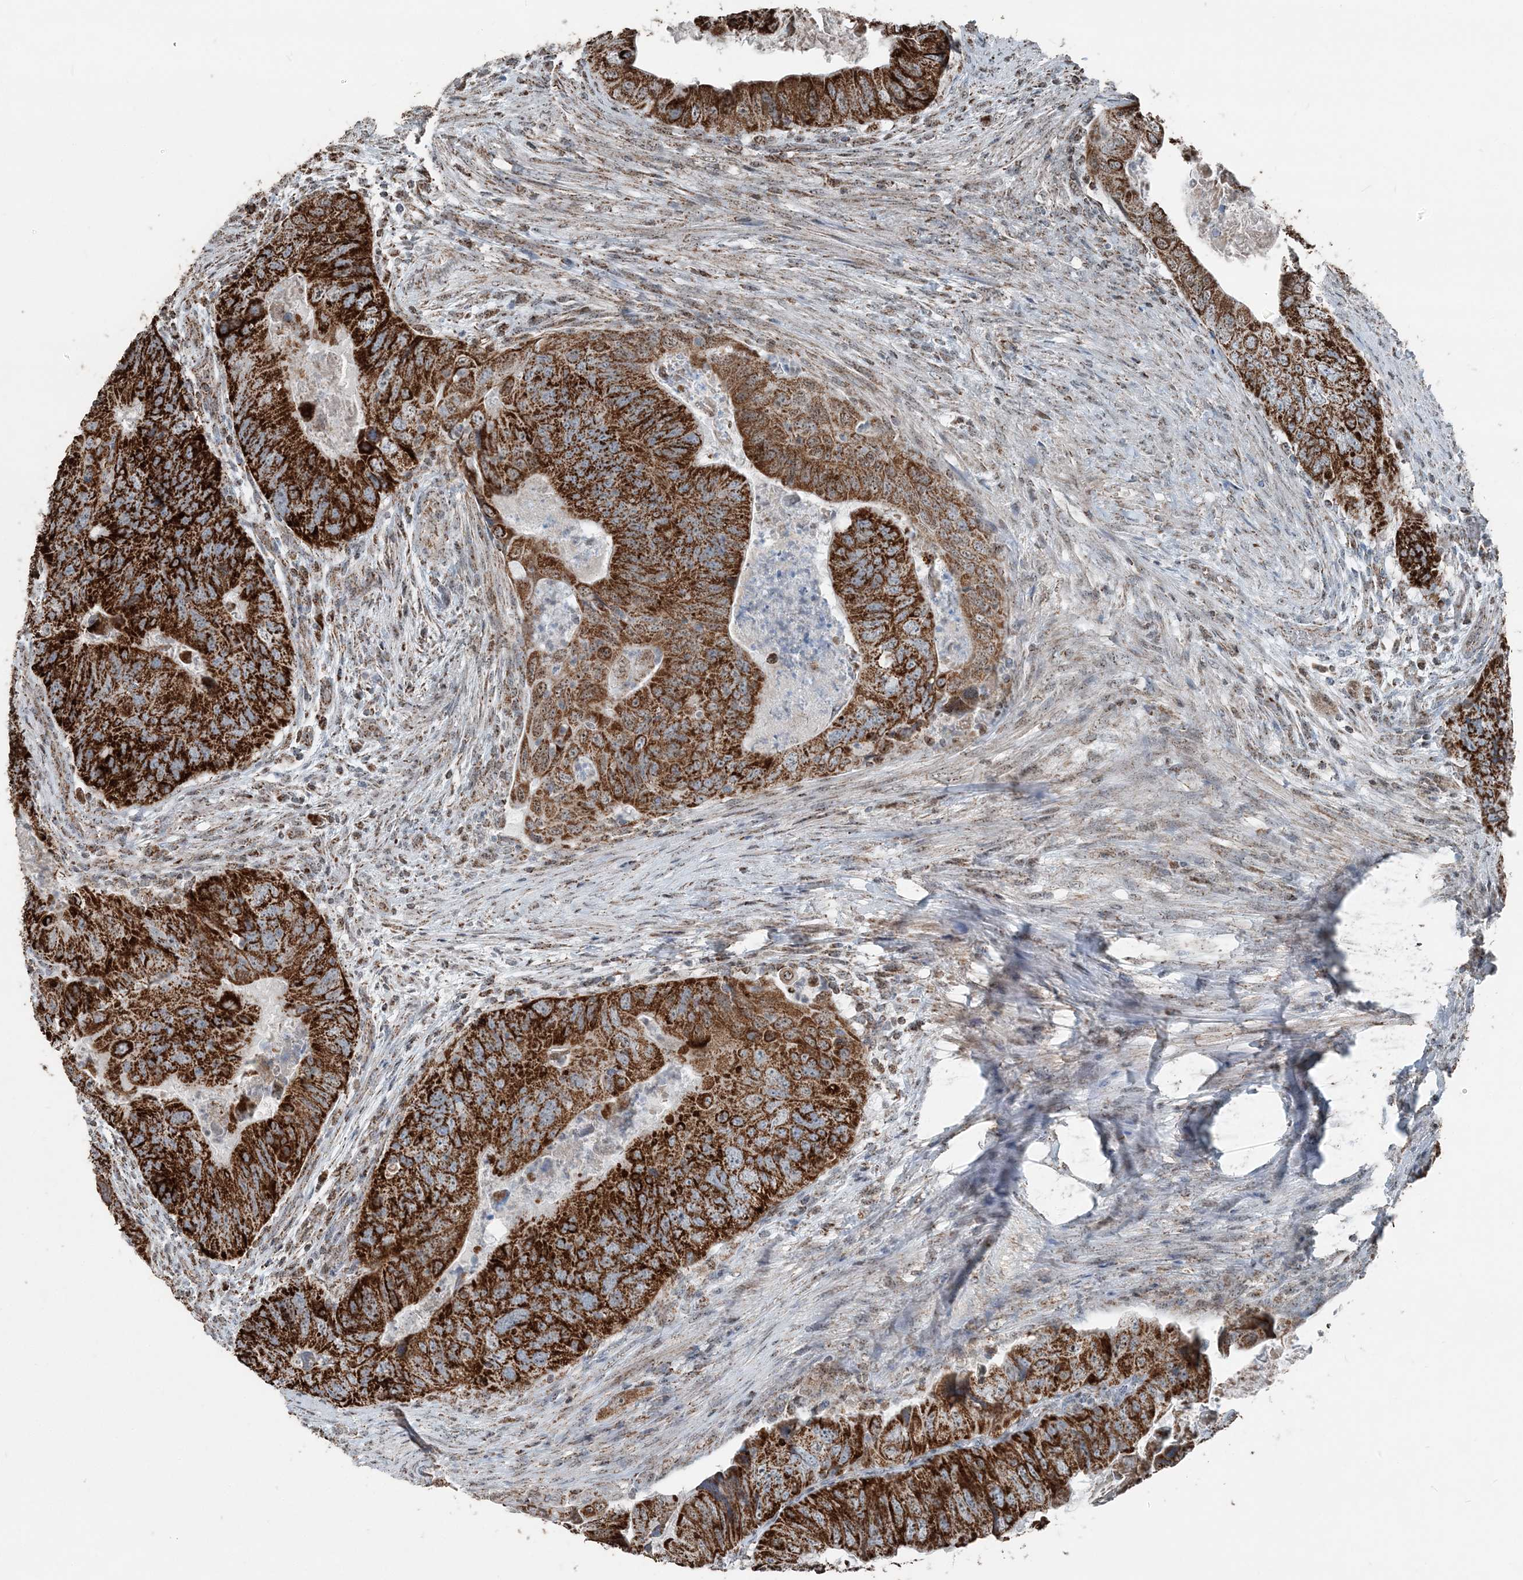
{"staining": {"intensity": "strong", "quantity": ">75%", "location": "cytoplasmic/membranous"}, "tissue": "colorectal cancer", "cell_type": "Tumor cells", "image_type": "cancer", "snomed": [{"axis": "morphology", "description": "Adenocarcinoma, NOS"}, {"axis": "topography", "description": "Rectum"}], "caption": "Brown immunohistochemical staining in human adenocarcinoma (colorectal) reveals strong cytoplasmic/membranous positivity in approximately >75% of tumor cells. The protein is shown in brown color, while the nuclei are stained blue.", "gene": "SUCLG1", "patient": {"sex": "male", "age": 63}}